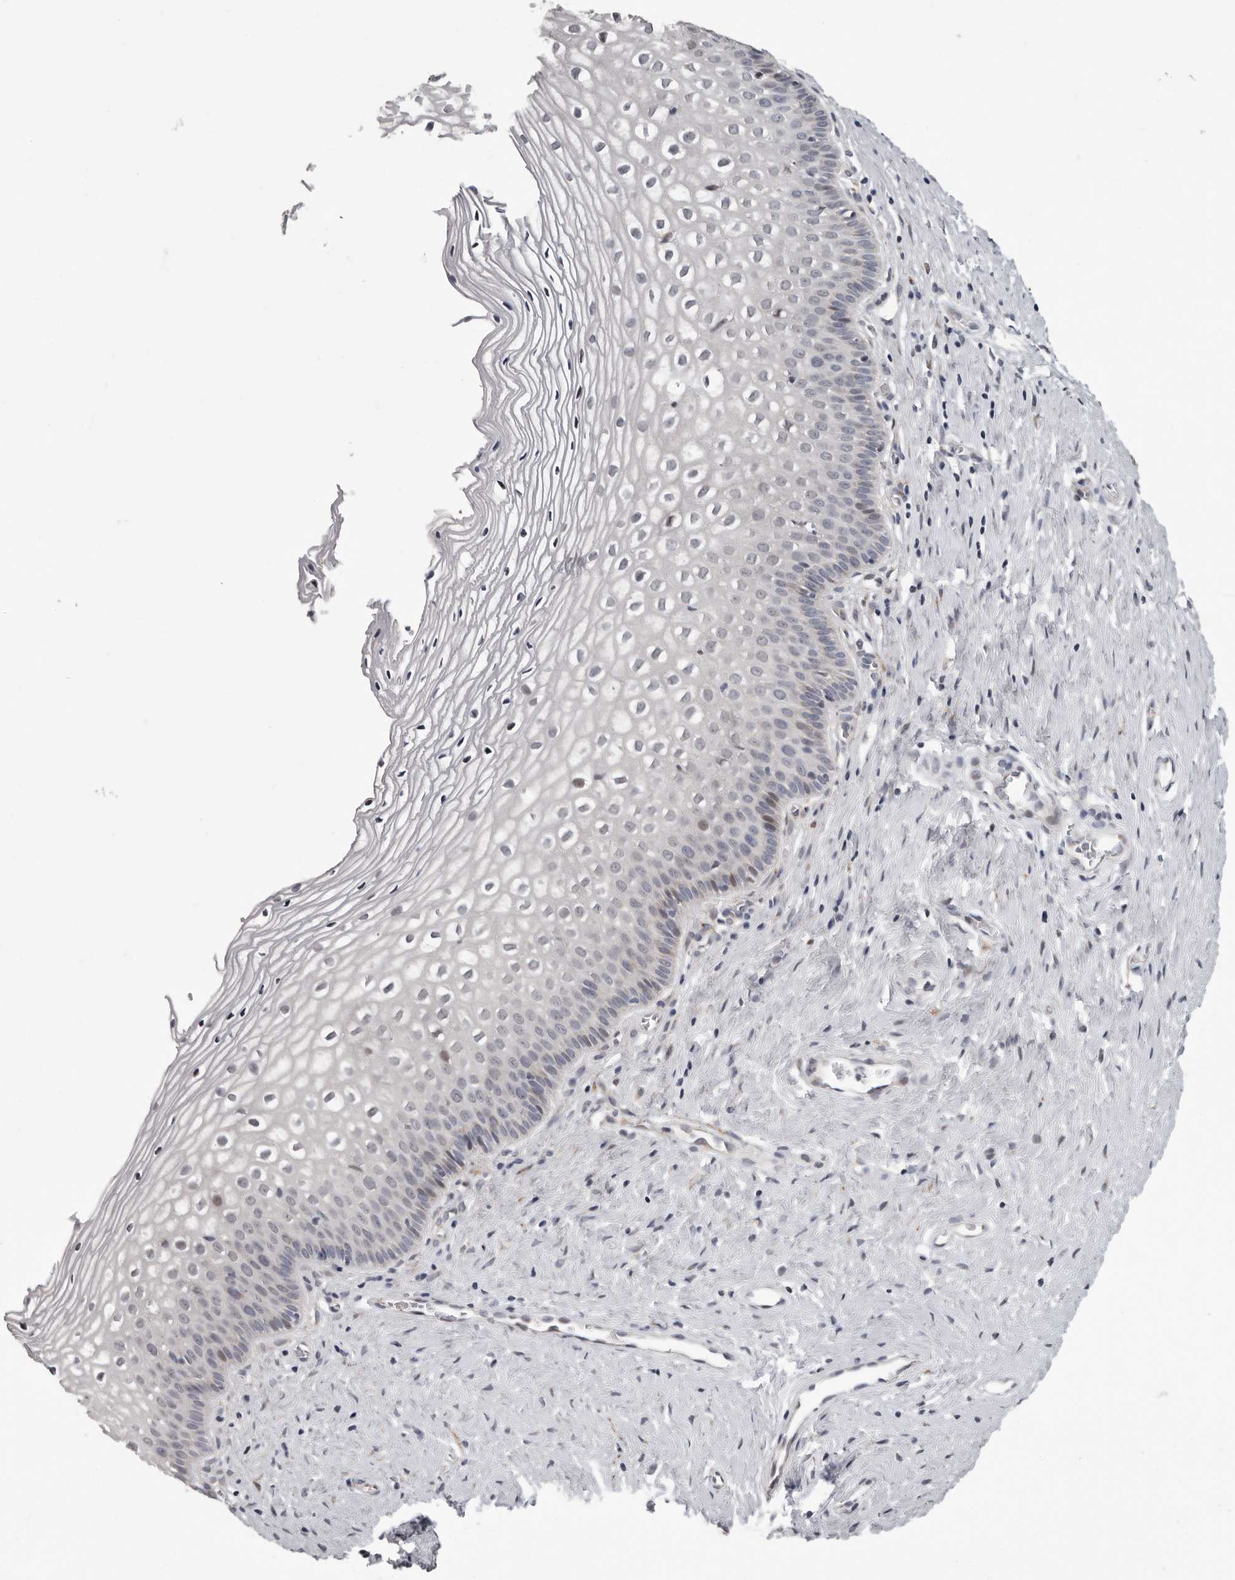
{"staining": {"intensity": "negative", "quantity": "none", "location": "none"}, "tissue": "cervix", "cell_type": "Squamous epithelial cells", "image_type": "normal", "snomed": [{"axis": "morphology", "description": "Normal tissue, NOS"}, {"axis": "topography", "description": "Cervix"}], "caption": "Cervix was stained to show a protein in brown. There is no significant expression in squamous epithelial cells. (DAB IHC visualized using brightfield microscopy, high magnification).", "gene": "RALGPS2", "patient": {"sex": "female", "age": 27}}